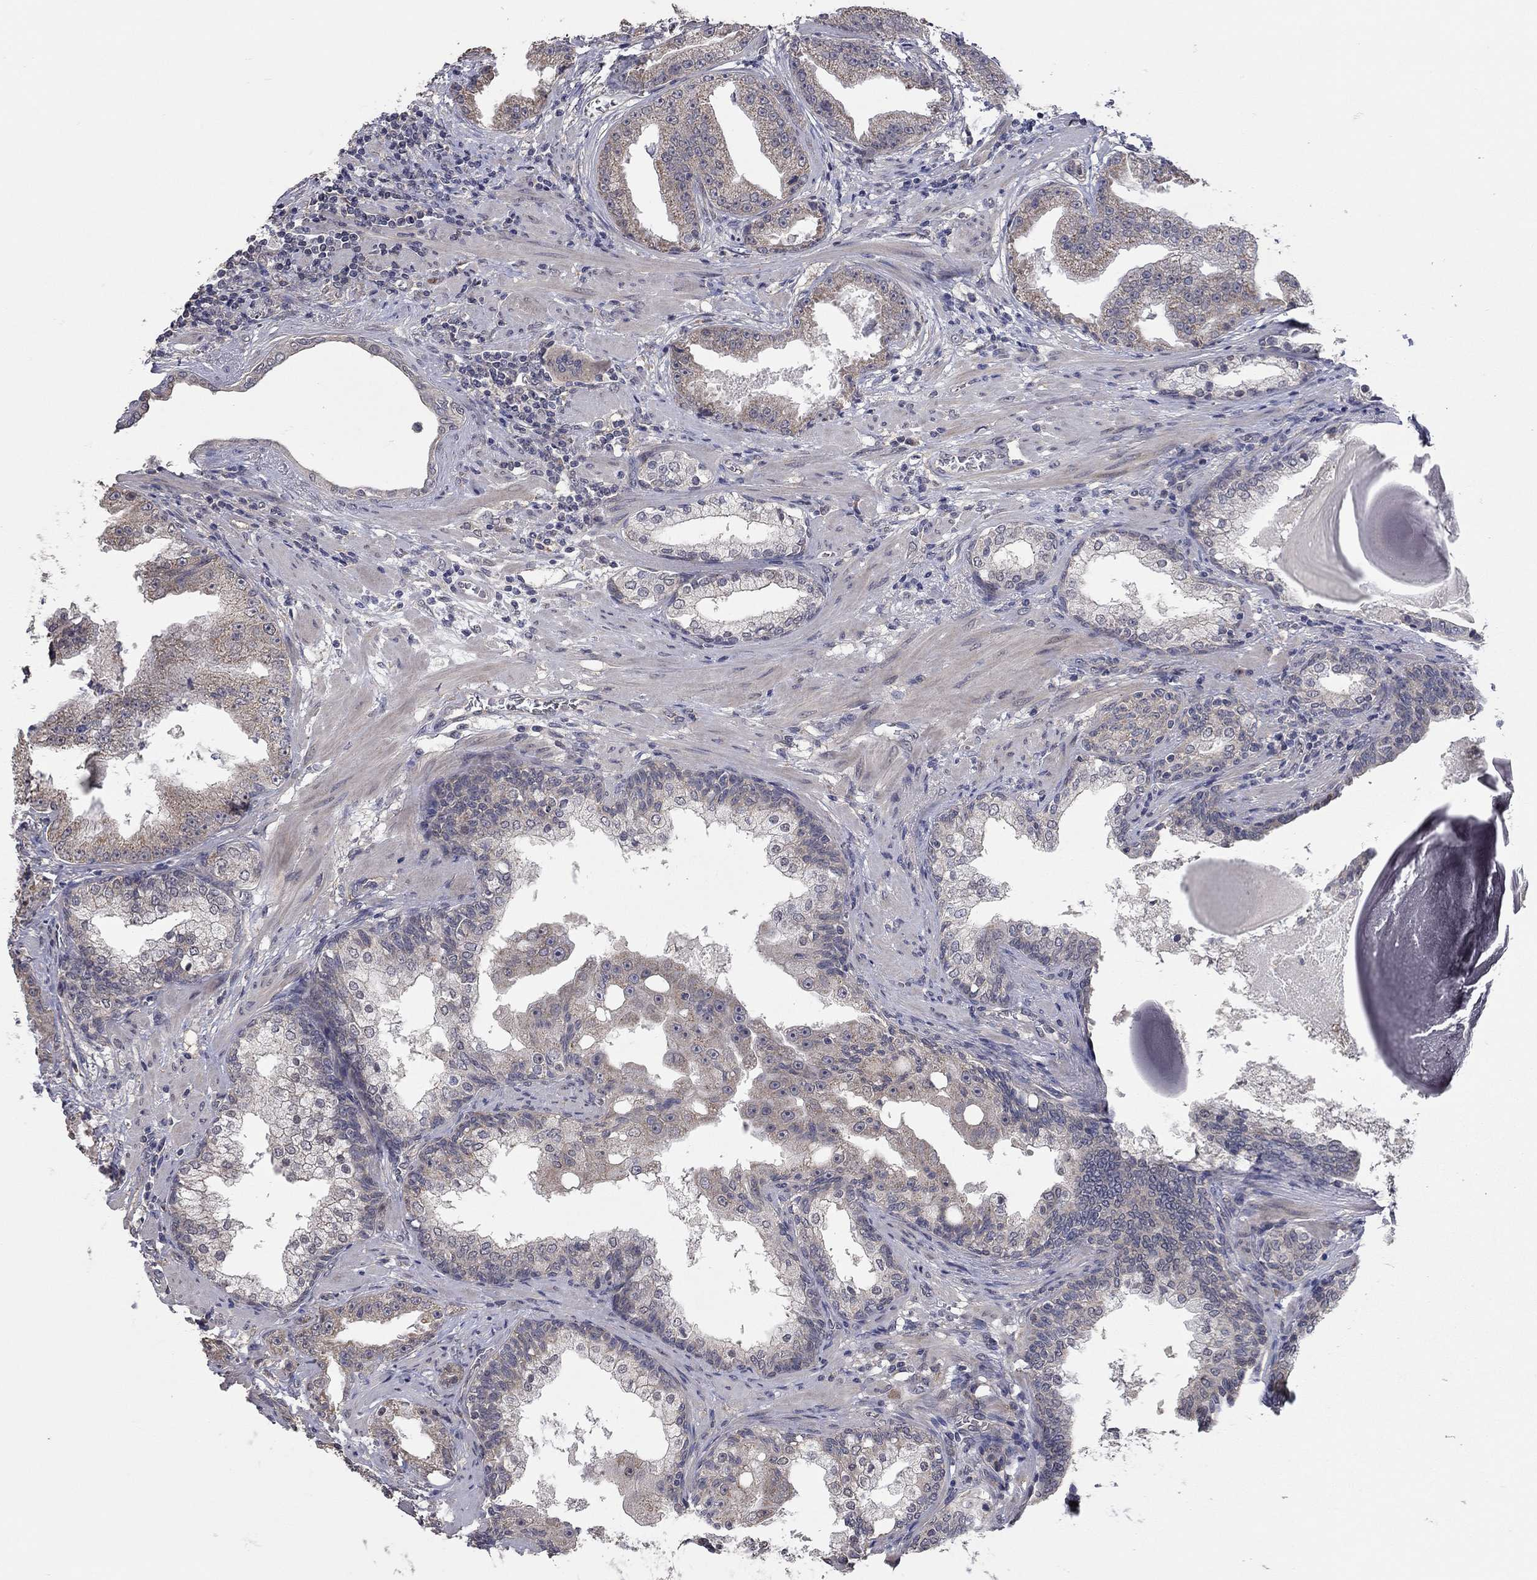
{"staining": {"intensity": "moderate", "quantity": "<25%", "location": "cytoplasmic/membranous"}, "tissue": "prostate cancer", "cell_type": "Tumor cells", "image_type": "cancer", "snomed": [{"axis": "morphology", "description": "Adenocarcinoma, Low grade"}, {"axis": "topography", "description": "Prostate"}], "caption": "A high-resolution image shows immunohistochemistry (IHC) staining of low-grade adenocarcinoma (prostate), which displays moderate cytoplasmic/membranous staining in about <25% of tumor cells.", "gene": "WASF3", "patient": {"sex": "male", "age": 62}}